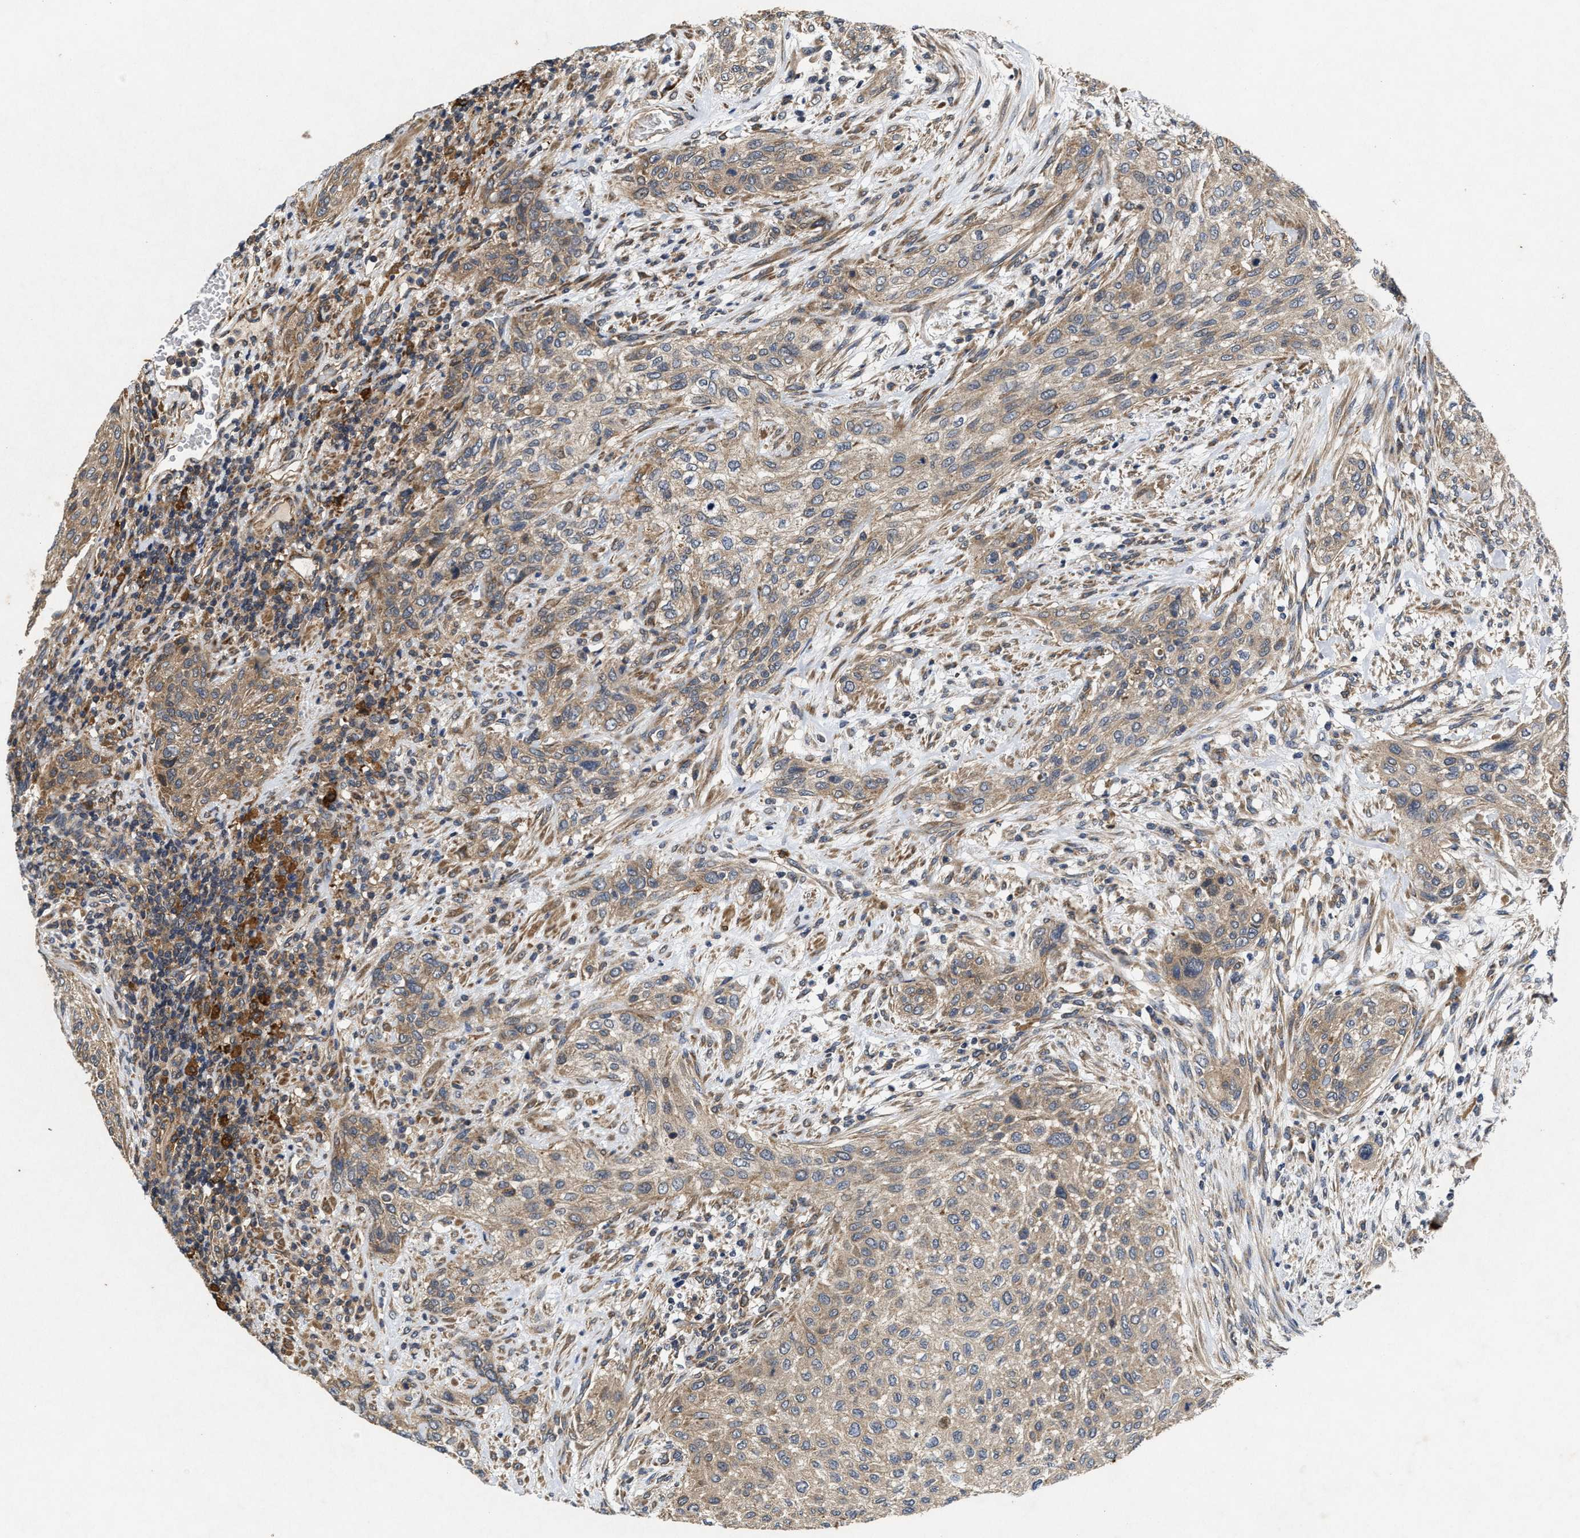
{"staining": {"intensity": "weak", "quantity": ">75%", "location": "cytoplasmic/membranous"}, "tissue": "urothelial cancer", "cell_type": "Tumor cells", "image_type": "cancer", "snomed": [{"axis": "morphology", "description": "Urothelial carcinoma, Low grade"}, {"axis": "morphology", "description": "Urothelial carcinoma, High grade"}, {"axis": "topography", "description": "Urinary bladder"}], "caption": "Weak cytoplasmic/membranous staining for a protein is seen in approximately >75% of tumor cells of urothelial cancer using immunohistochemistry.", "gene": "EFNA4", "patient": {"sex": "male", "age": 35}}